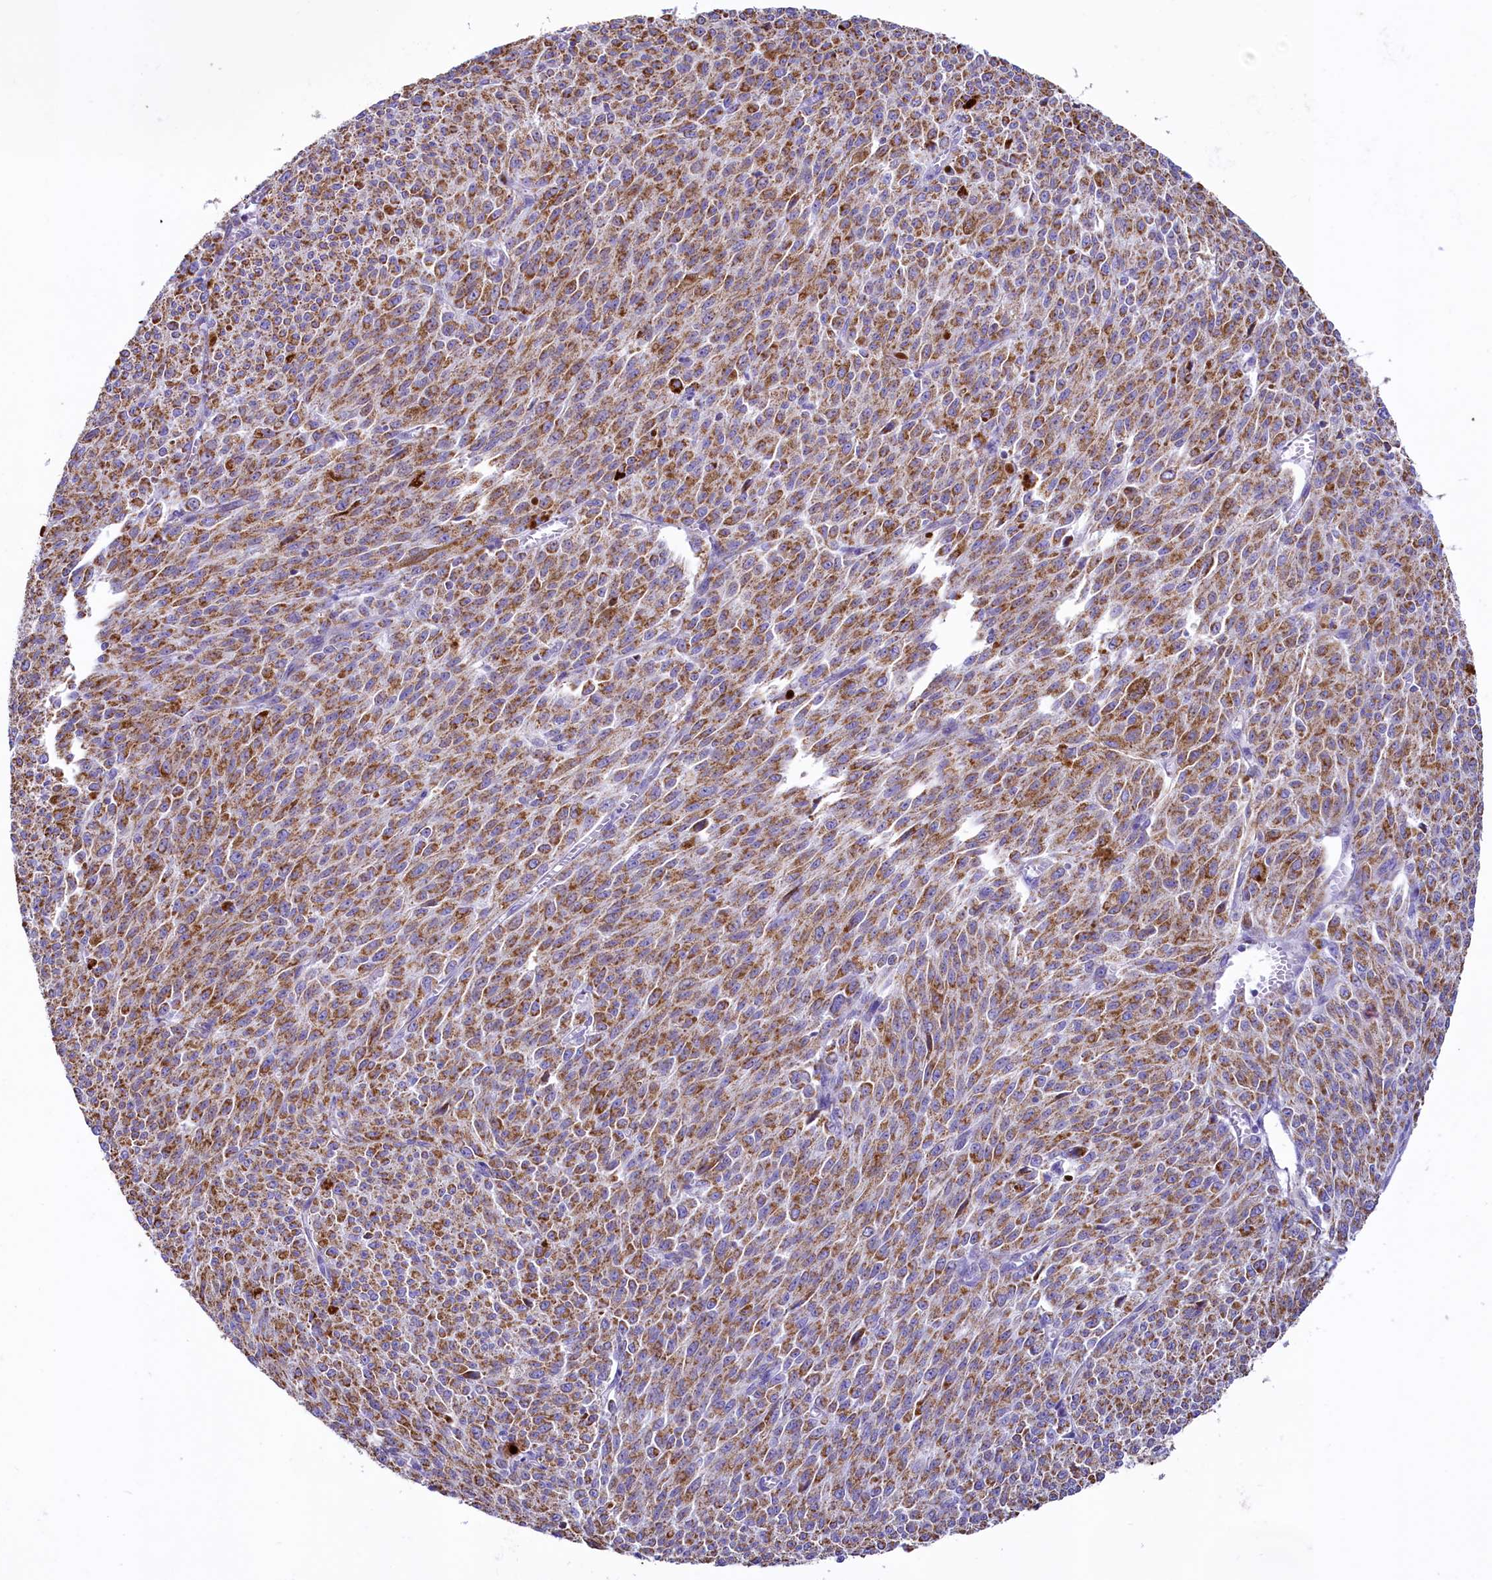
{"staining": {"intensity": "moderate", "quantity": ">75%", "location": "cytoplasmic/membranous"}, "tissue": "melanoma", "cell_type": "Tumor cells", "image_type": "cancer", "snomed": [{"axis": "morphology", "description": "Malignant melanoma, NOS"}, {"axis": "topography", "description": "Skin"}], "caption": "Malignant melanoma stained with immunohistochemistry reveals moderate cytoplasmic/membranous expression in about >75% of tumor cells.", "gene": "IDH3A", "patient": {"sex": "female", "age": 52}}